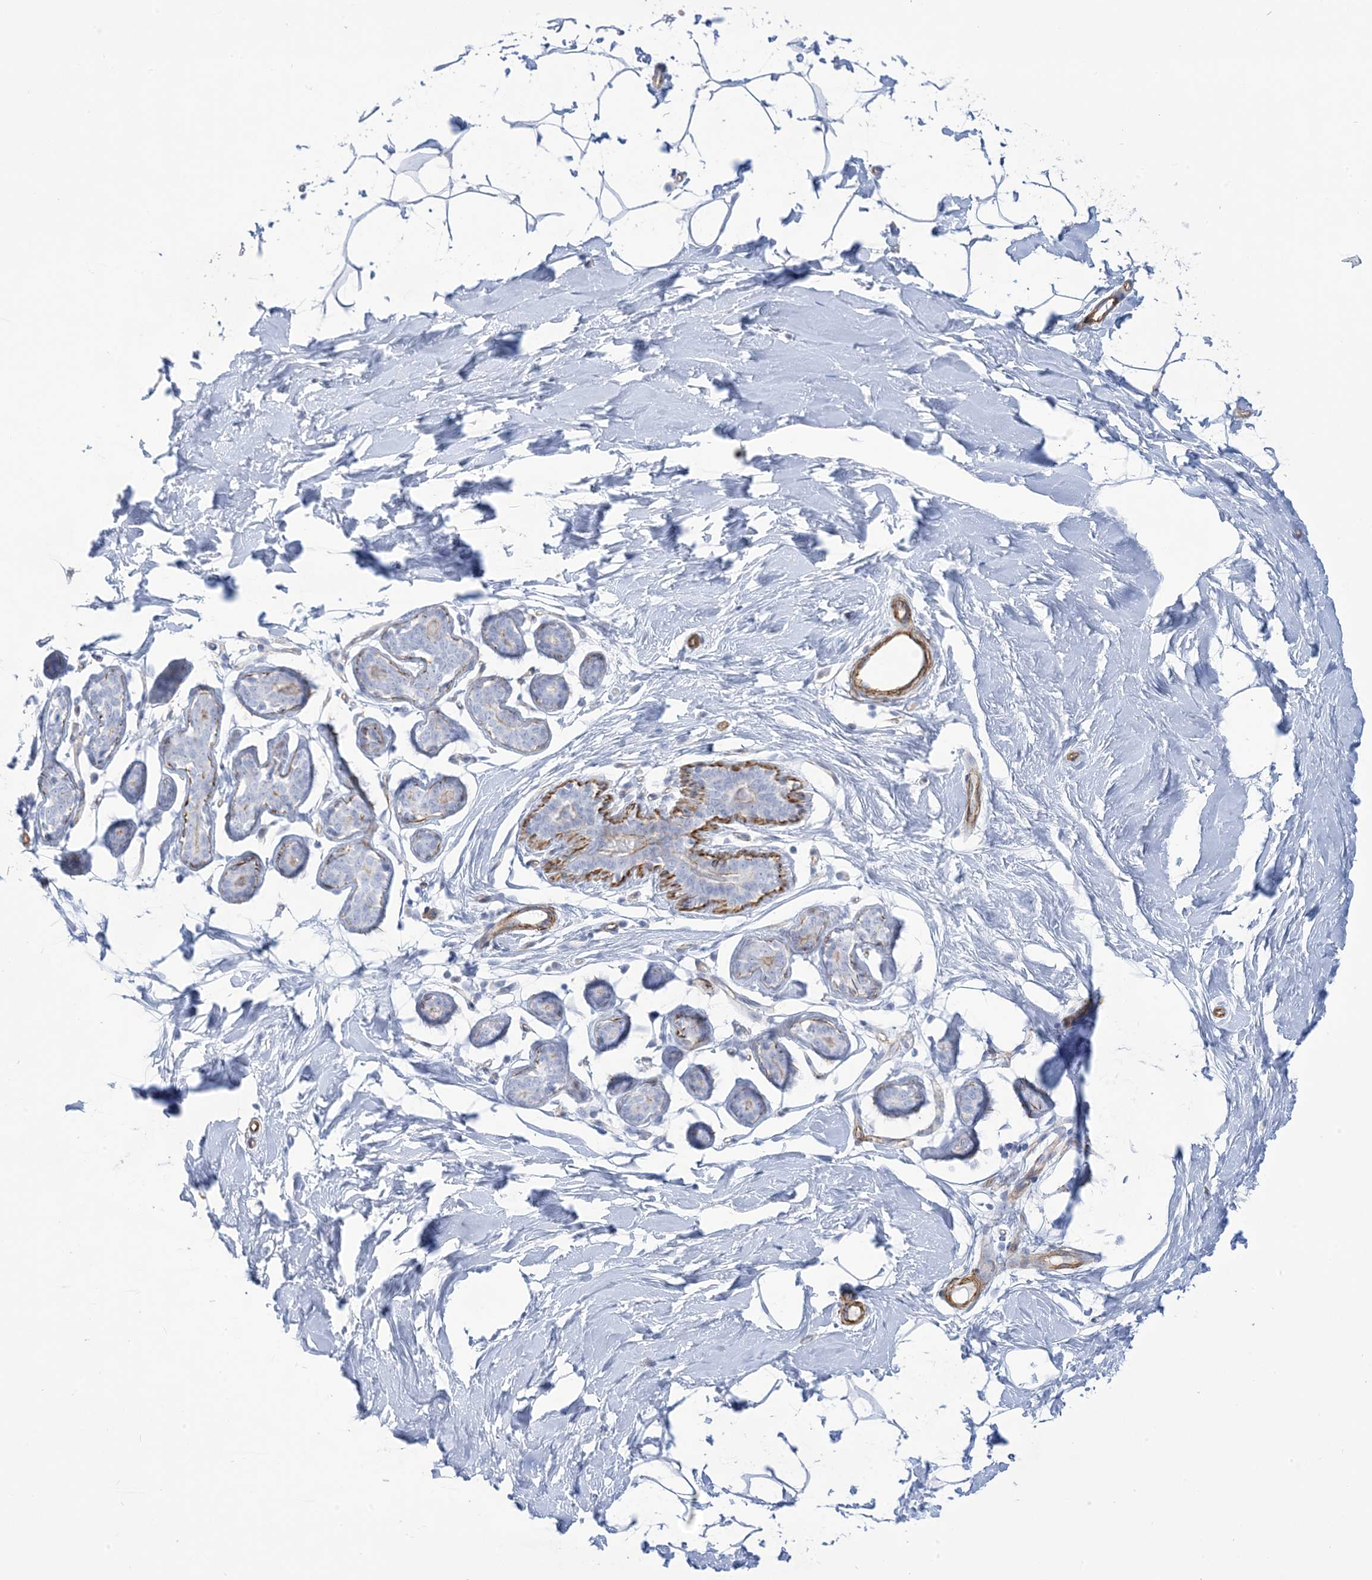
{"staining": {"intensity": "negative", "quantity": "none", "location": "none"}, "tissue": "adipose tissue", "cell_type": "Adipocytes", "image_type": "normal", "snomed": [{"axis": "morphology", "description": "Normal tissue, NOS"}, {"axis": "topography", "description": "Breast"}], "caption": "IHC of normal human adipose tissue reveals no staining in adipocytes. Brightfield microscopy of immunohistochemistry (IHC) stained with DAB (3,3'-diaminobenzidine) (brown) and hematoxylin (blue), captured at high magnification.", "gene": "B3GNT7", "patient": {"sex": "female", "age": 23}}